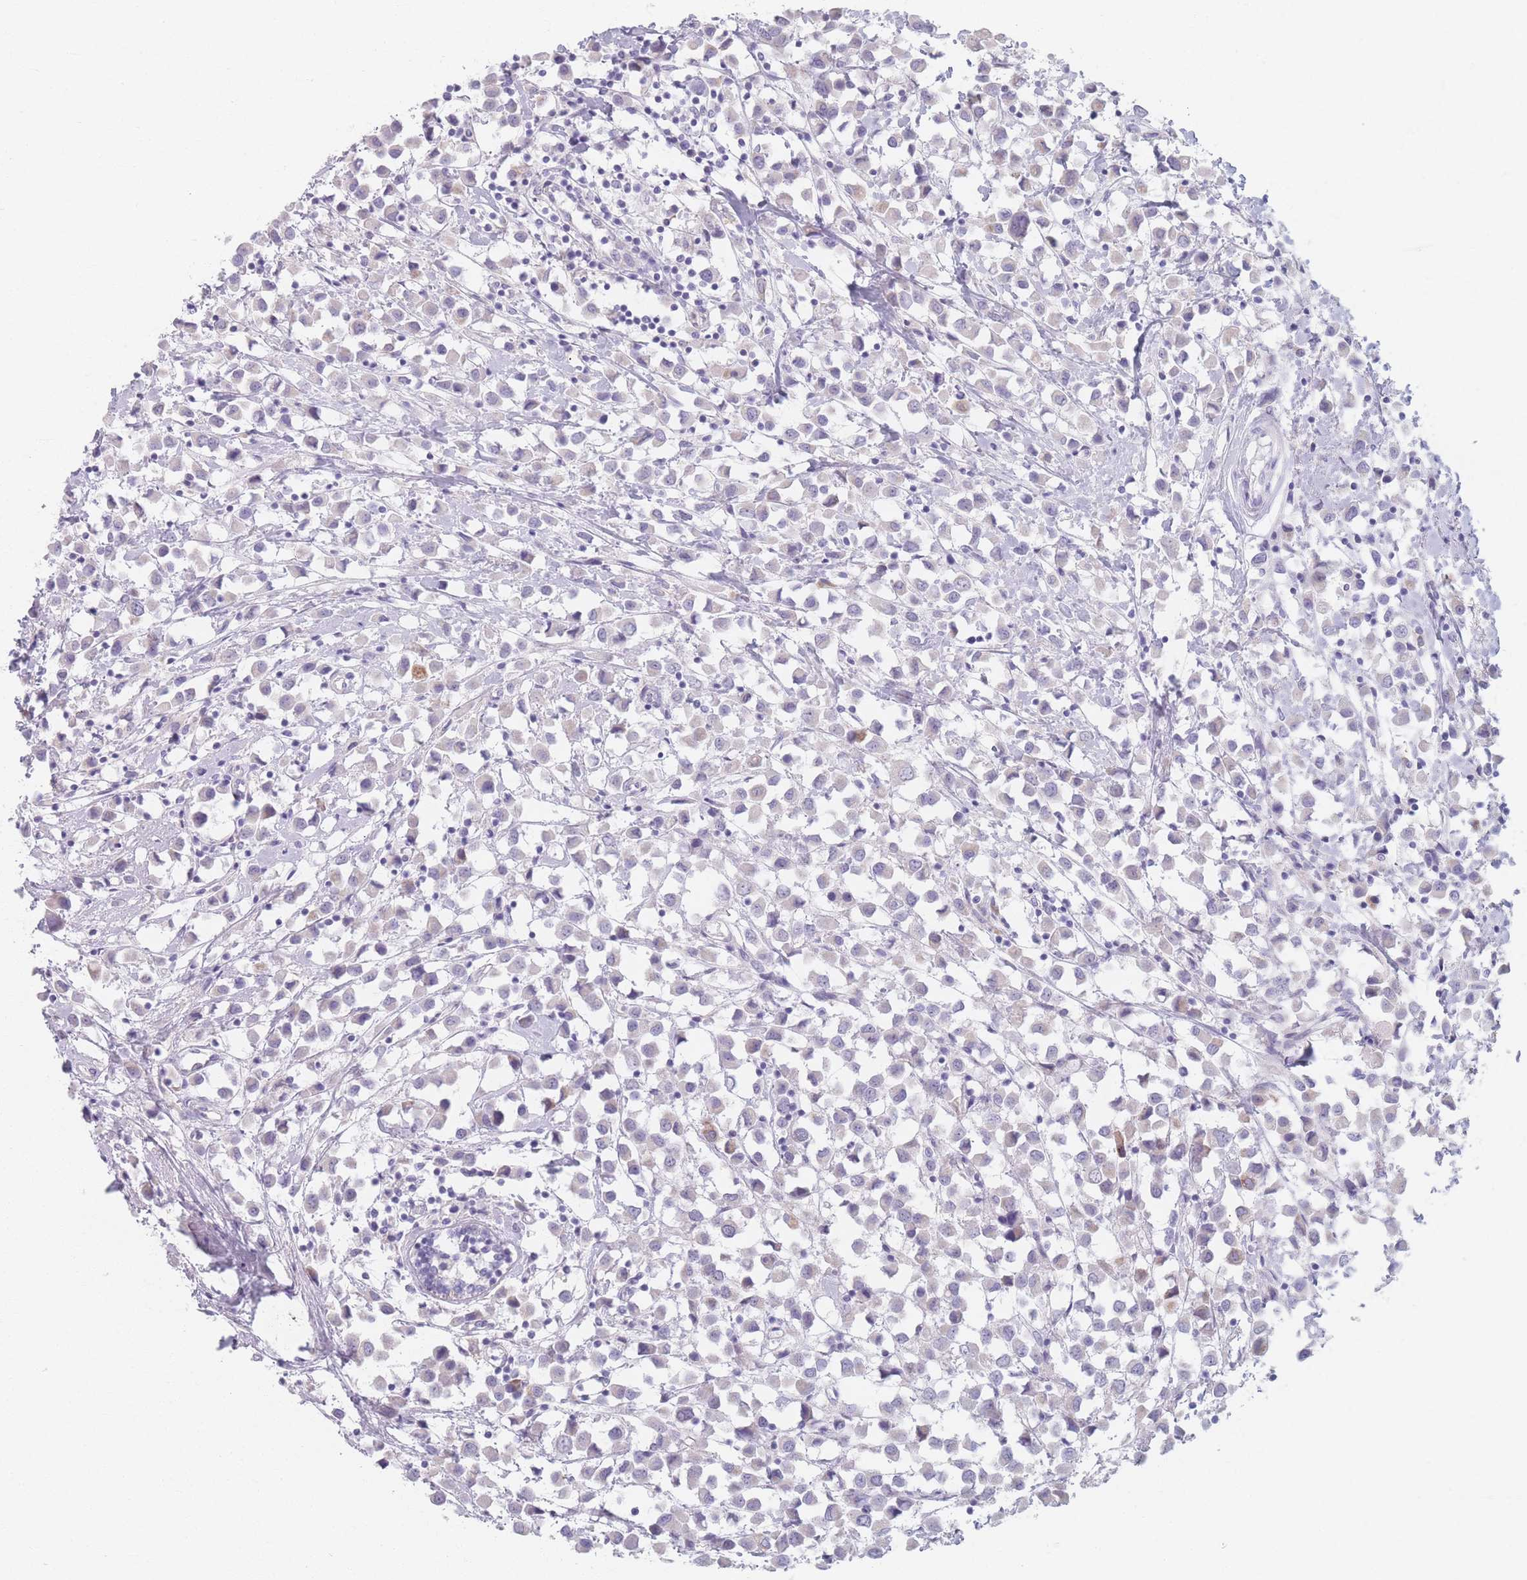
{"staining": {"intensity": "negative", "quantity": "none", "location": "none"}, "tissue": "breast cancer", "cell_type": "Tumor cells", "image_type": "cancer", "snomed": [{"axis": "morphology", "description": "Duct carcinoma"}, {"axis": "topography", "description": "Breast"}], "caption": "Tumor cells are negative for protein expression in human breast cancer.", "gene": "PIGM", "patient": {"sex": "female", "age": 61}}